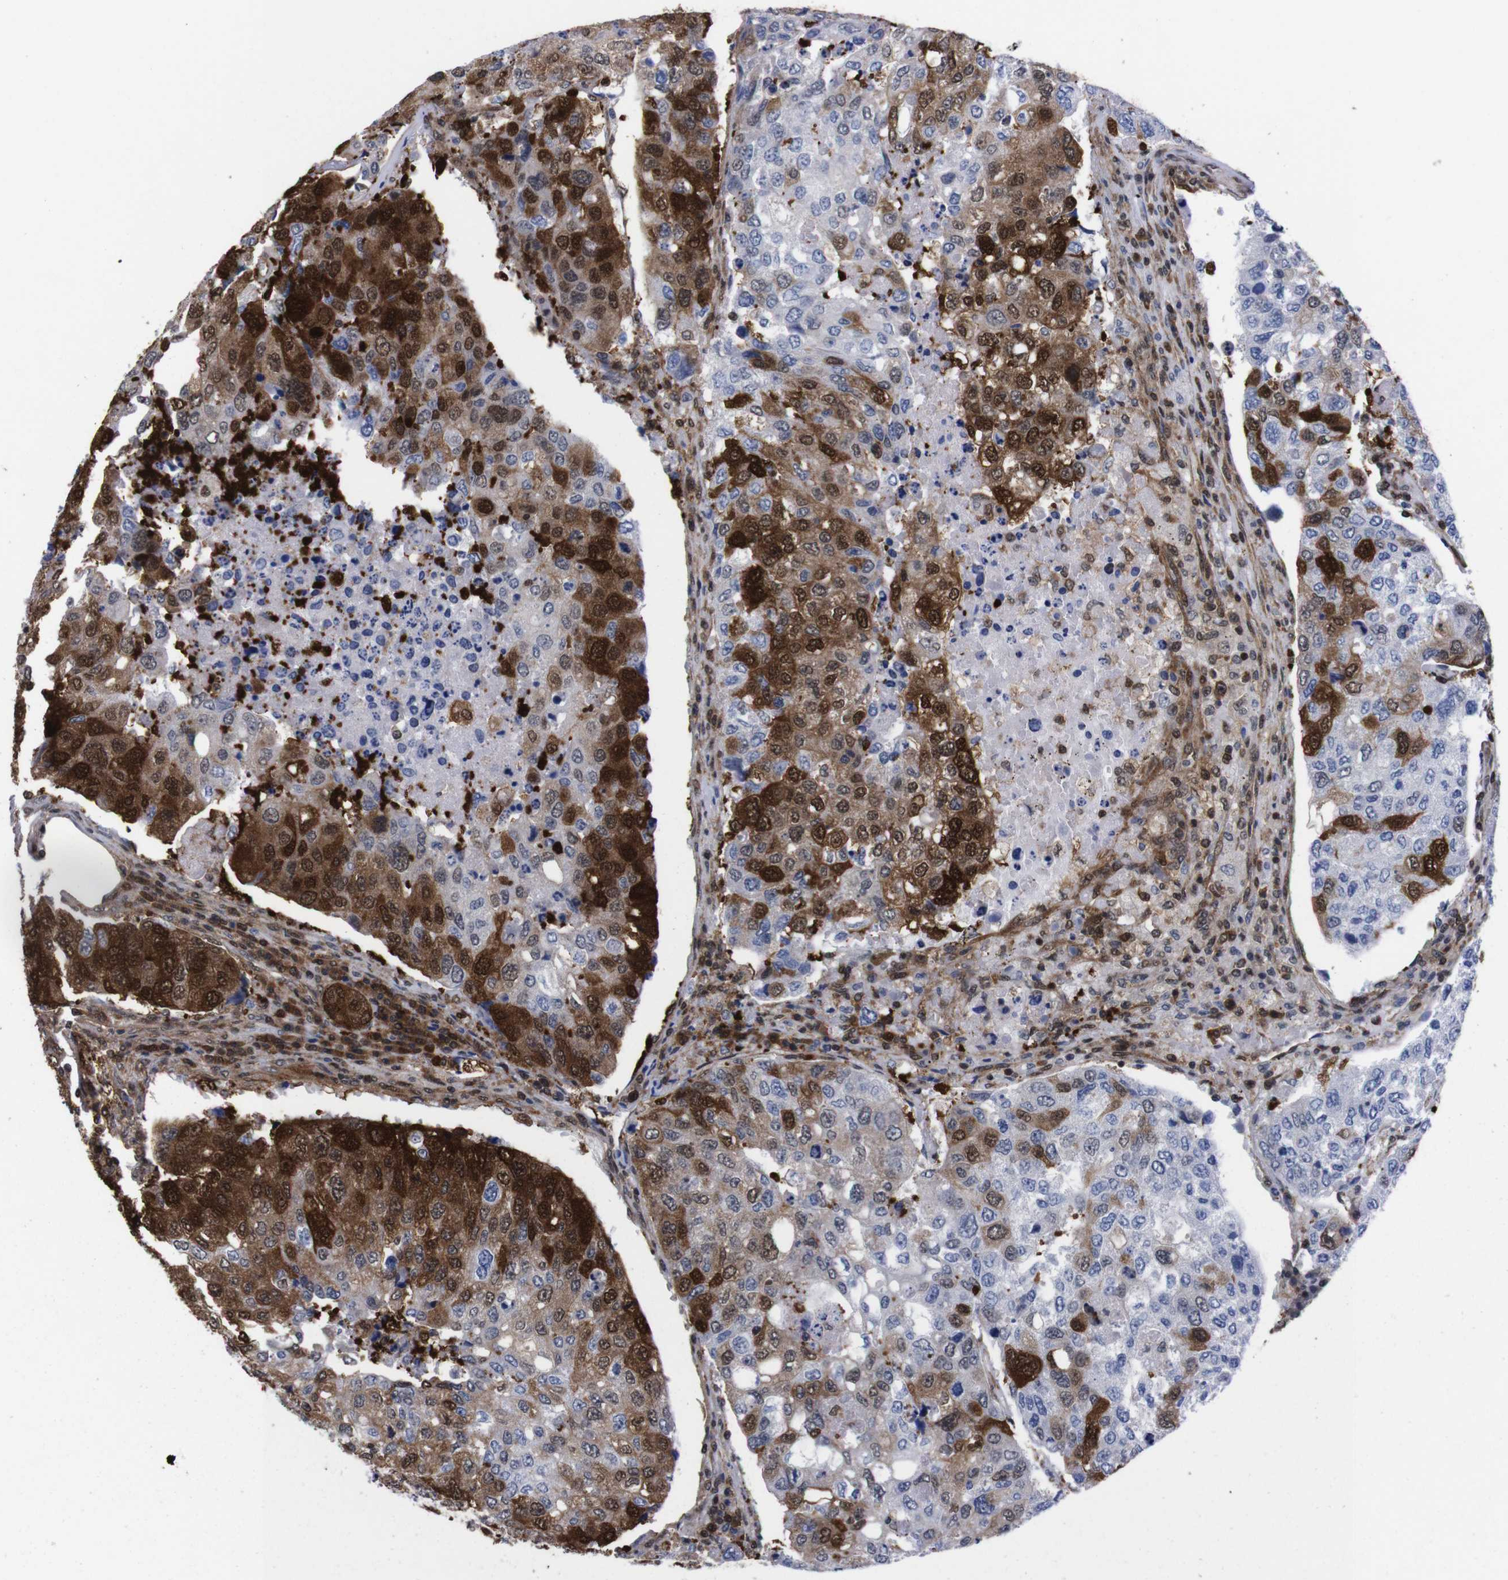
{"staining": {"intensity": "strong", "quantity": ">75%", "location": "cytoplasmic/membranous,nuclear"}, "tissue": "urothelial cancer", "cell_type": "Tumor cells", "image_type": "cancer", "snomed": [{"axis": "morphology", "description": "Urothelial carcinoma, High grade"}, {"axis": "topography", "description": "Lymph node"}, {"axis": "topography", "description": "Urinary bladder"}], "caption": "Tumor cells exhibit high levels of strong cytoplasmic/membranous and nuclear expression in about >75% of cells in urothelial cancer.", "gene": "UBQLN2", "patient": {"sex": "male", "age": 51}}